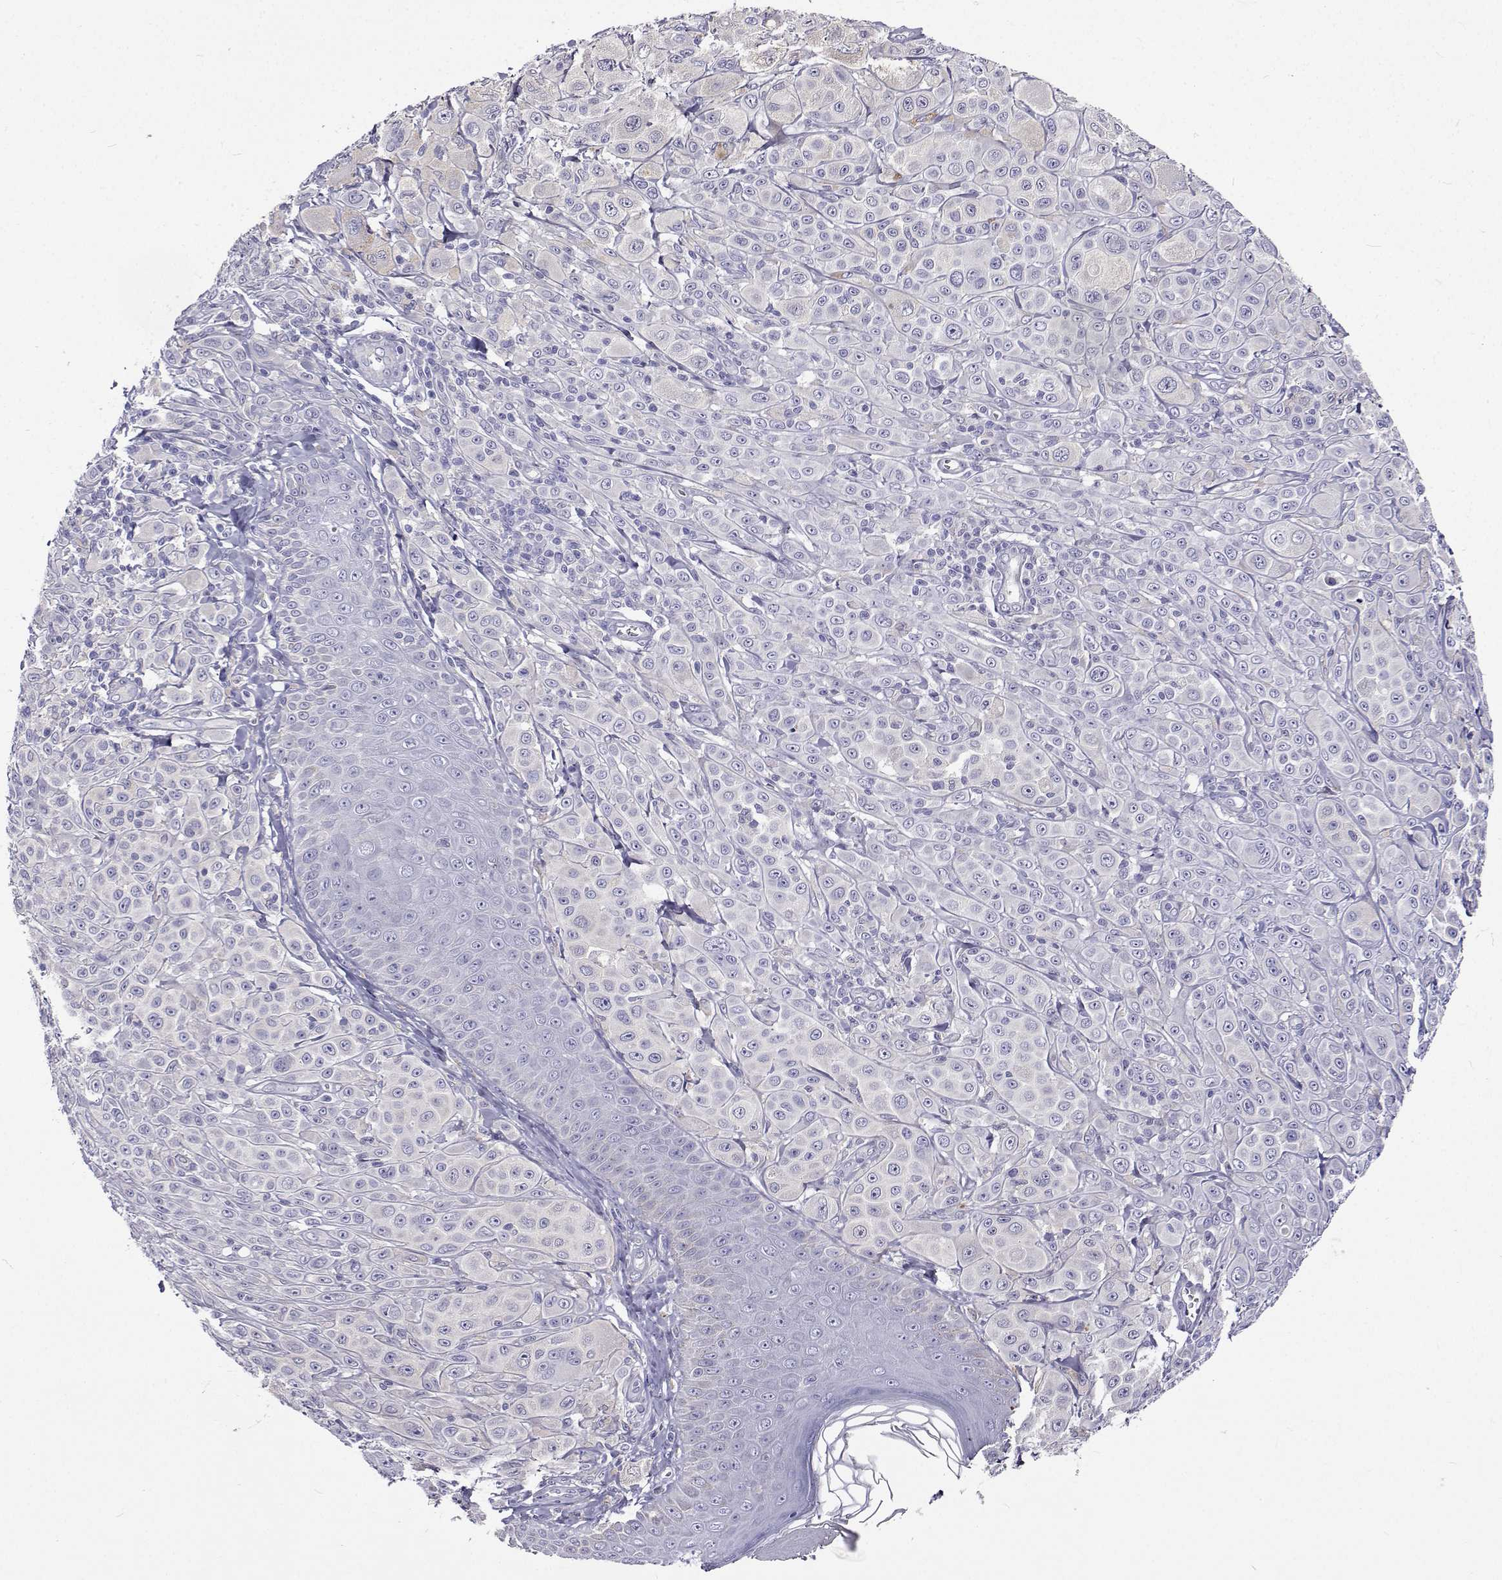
{"staining": {"intensity": "negative", "quantity": "none", "location": "none"}, "tissue": "melanoma", "cell_type": "Tumor cells", "image_type": "cancer", "snomed": [{"axis": "morphology", "description": "Malignant melanoma, NOS"}, {"axis": "topography", "description": "Skin"}], "caption": "A high-resolution photomicrograph shows immunohistochemistry staining of malignant melanoma, which demonstrates no significant expression in tumor cells.", "gene": "LHFPL7", "patient": {"sex": "male", "age": 67}}